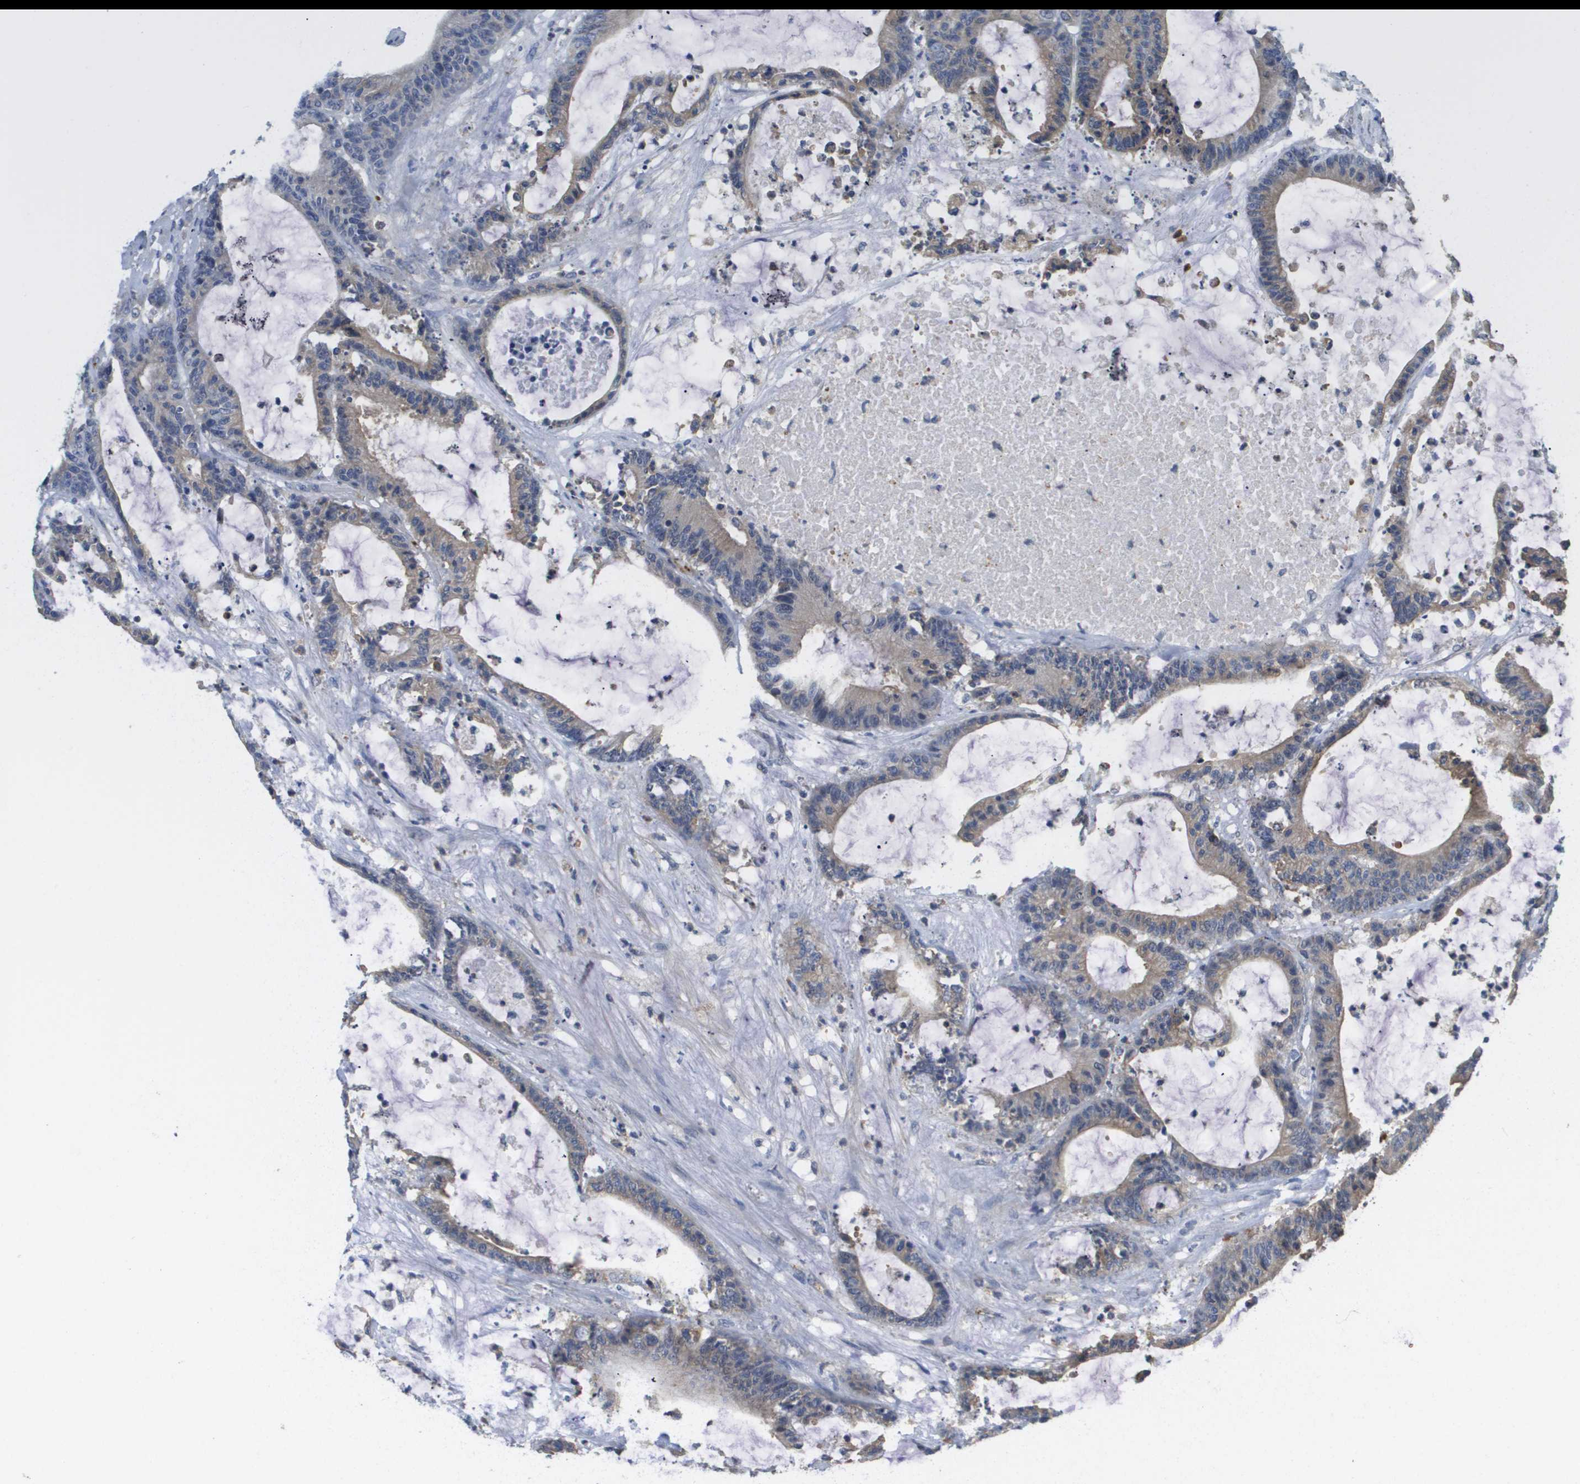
{"staining": {"intensity": "weak", "quantity": ">75%", "location": "cytoplasmic/membranous"}, "tissue": "colorectal cancer", "cell_type": "Tumor cells", "image_type": "cancer", "snomed": [{"axis": "morphology", "description": "Adenocarcinoma, NOS"}, {"axis": "topography", "description": "Colon"}], "caption": "DAB (3,3'-diaminobenzidine) immunohistochemical staining of colorectal cancer reveals weak cytoplasmic/membranous protein expression in about >75% of tumor cells.", "gene": "RAB27B", "patient": {"sex": "female", "age": 84}}